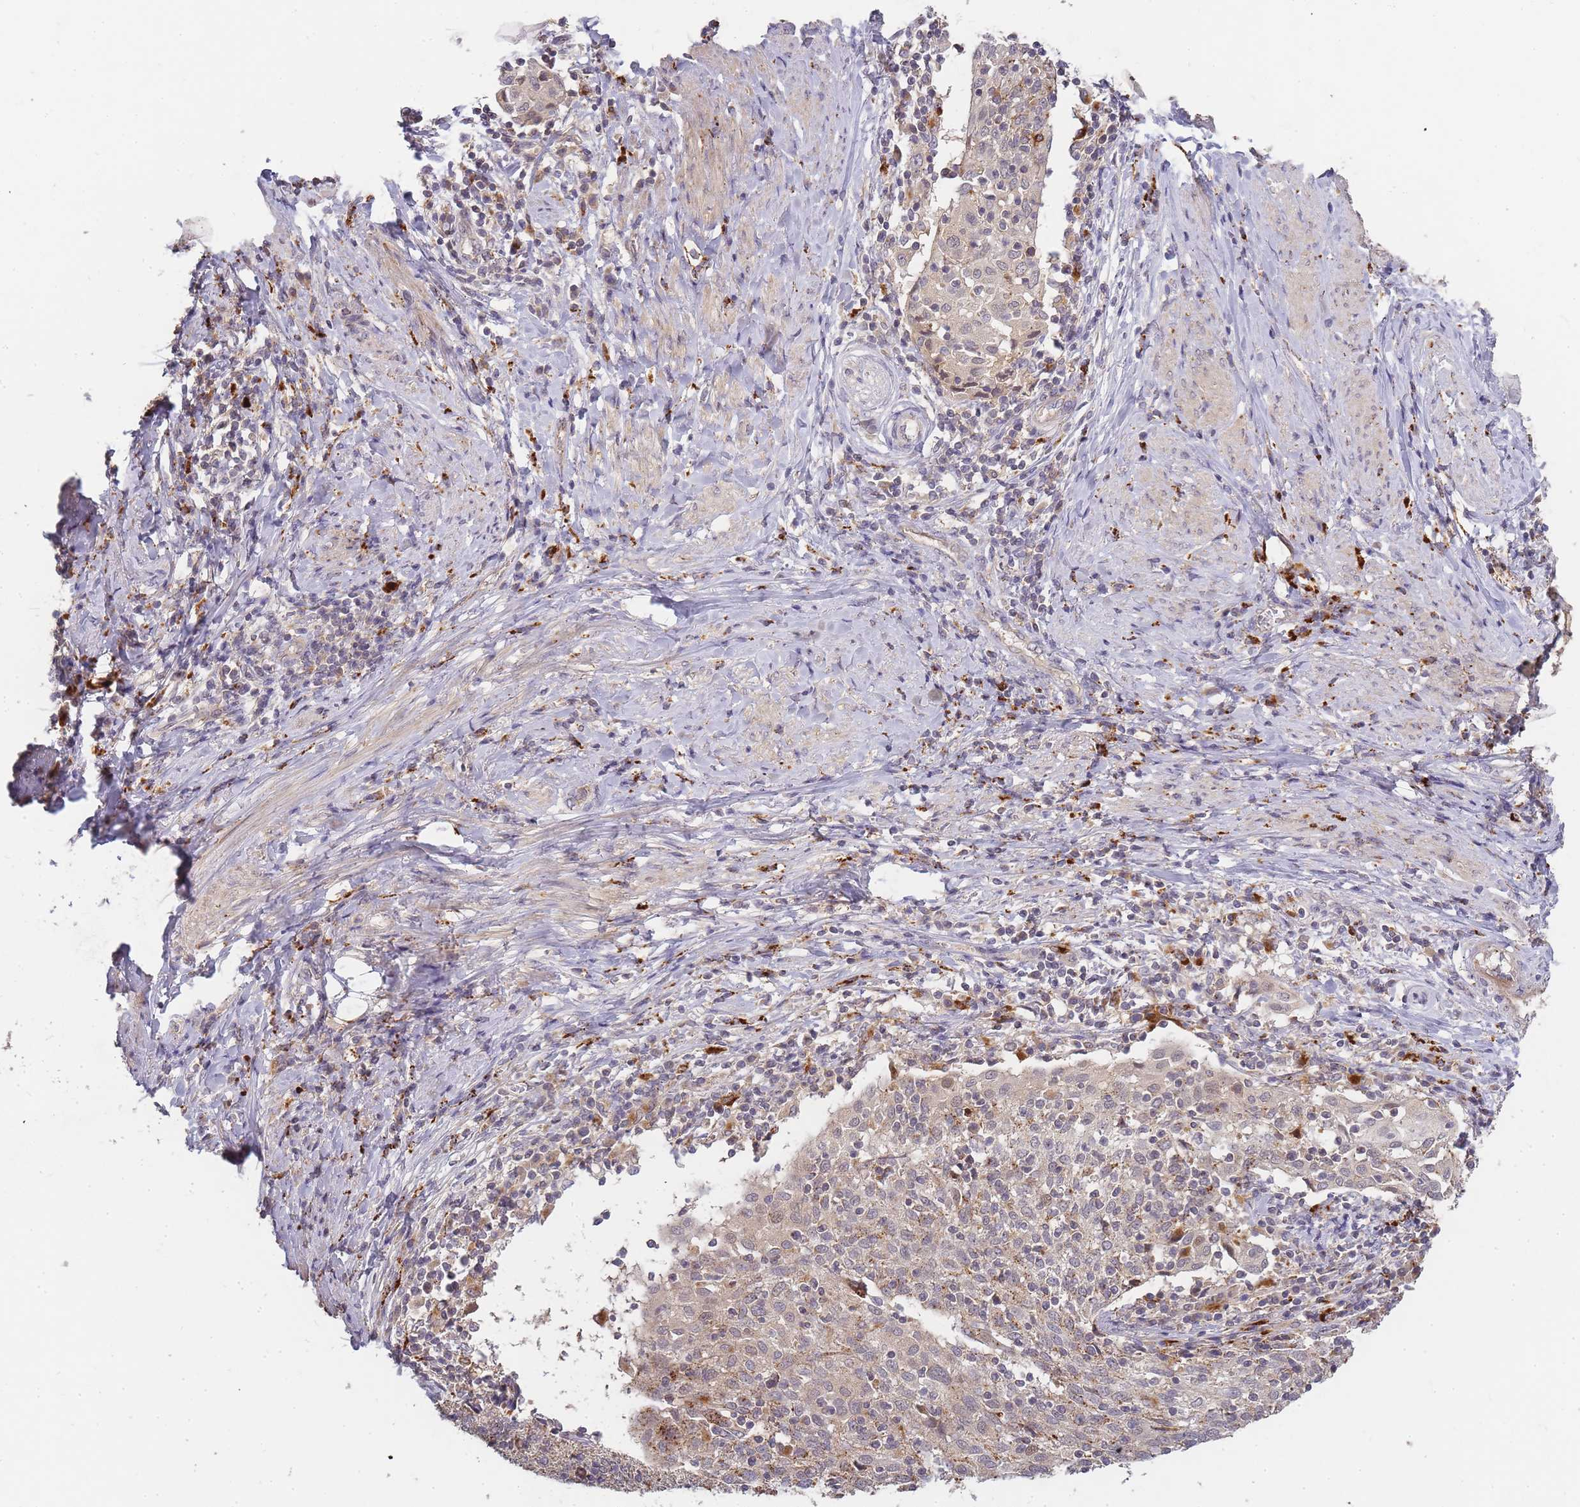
{"staining": {"intensity": "weak", "quantity": ">75%", "location": "cytoplasmic/membranous"}, "tissue": "cervical cancer", "cell_type": "Tumor cells", "image_type": "cancer", "snomed": [{"axis": "morphology", "description": "Squamous cell carcinoma, NOS"}, {"axis": "topography", "description": "Cervix"}], "caption": "IHC (DAB) staining of cervical squamous cell carcinoma demonstrates weak cytoplasmic/membranous protein positivity in approximately >75% of tumor cells.", "gene": "ATG5", "patient": {"sex": "female", "age": 52}}